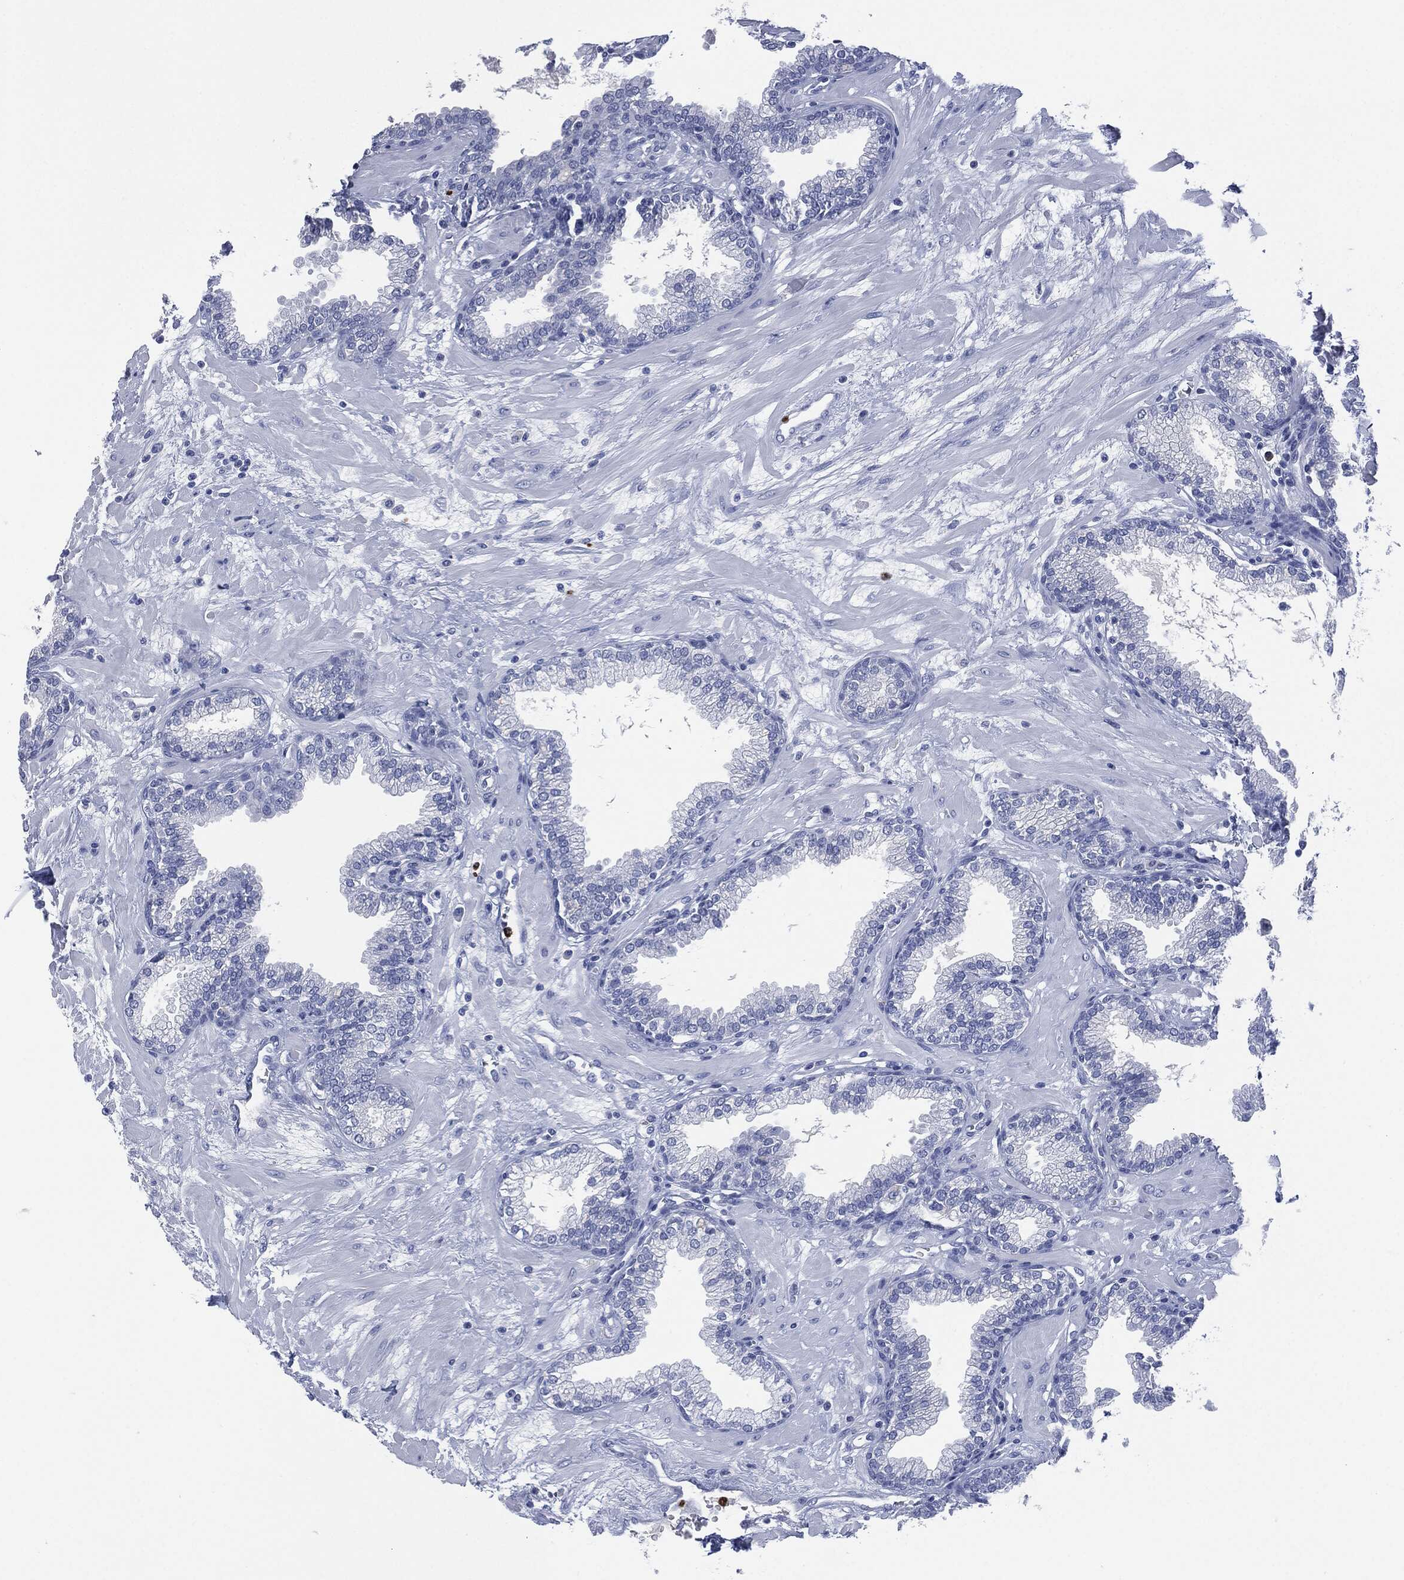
{"staining": {"intensity": "negative", "quantity": "none", "location": "none"}, "tissue": "prostate", "cell_type": "Glandular cells", "image_type": "normal", "snomed": [{"axis": "morphology", "description": "Normal tissue, NOS"}, {"axis": "topography", "description": "Prostate"}], "caption": "Immunohistochemistry (IHC) photomicrograph of unremarkable prostate: prostate stained with DAB demonstrates no significant protein expression in glandular cells.", "gene": "CEACAM8", "patient": {"sex": "male", "age": 64}}